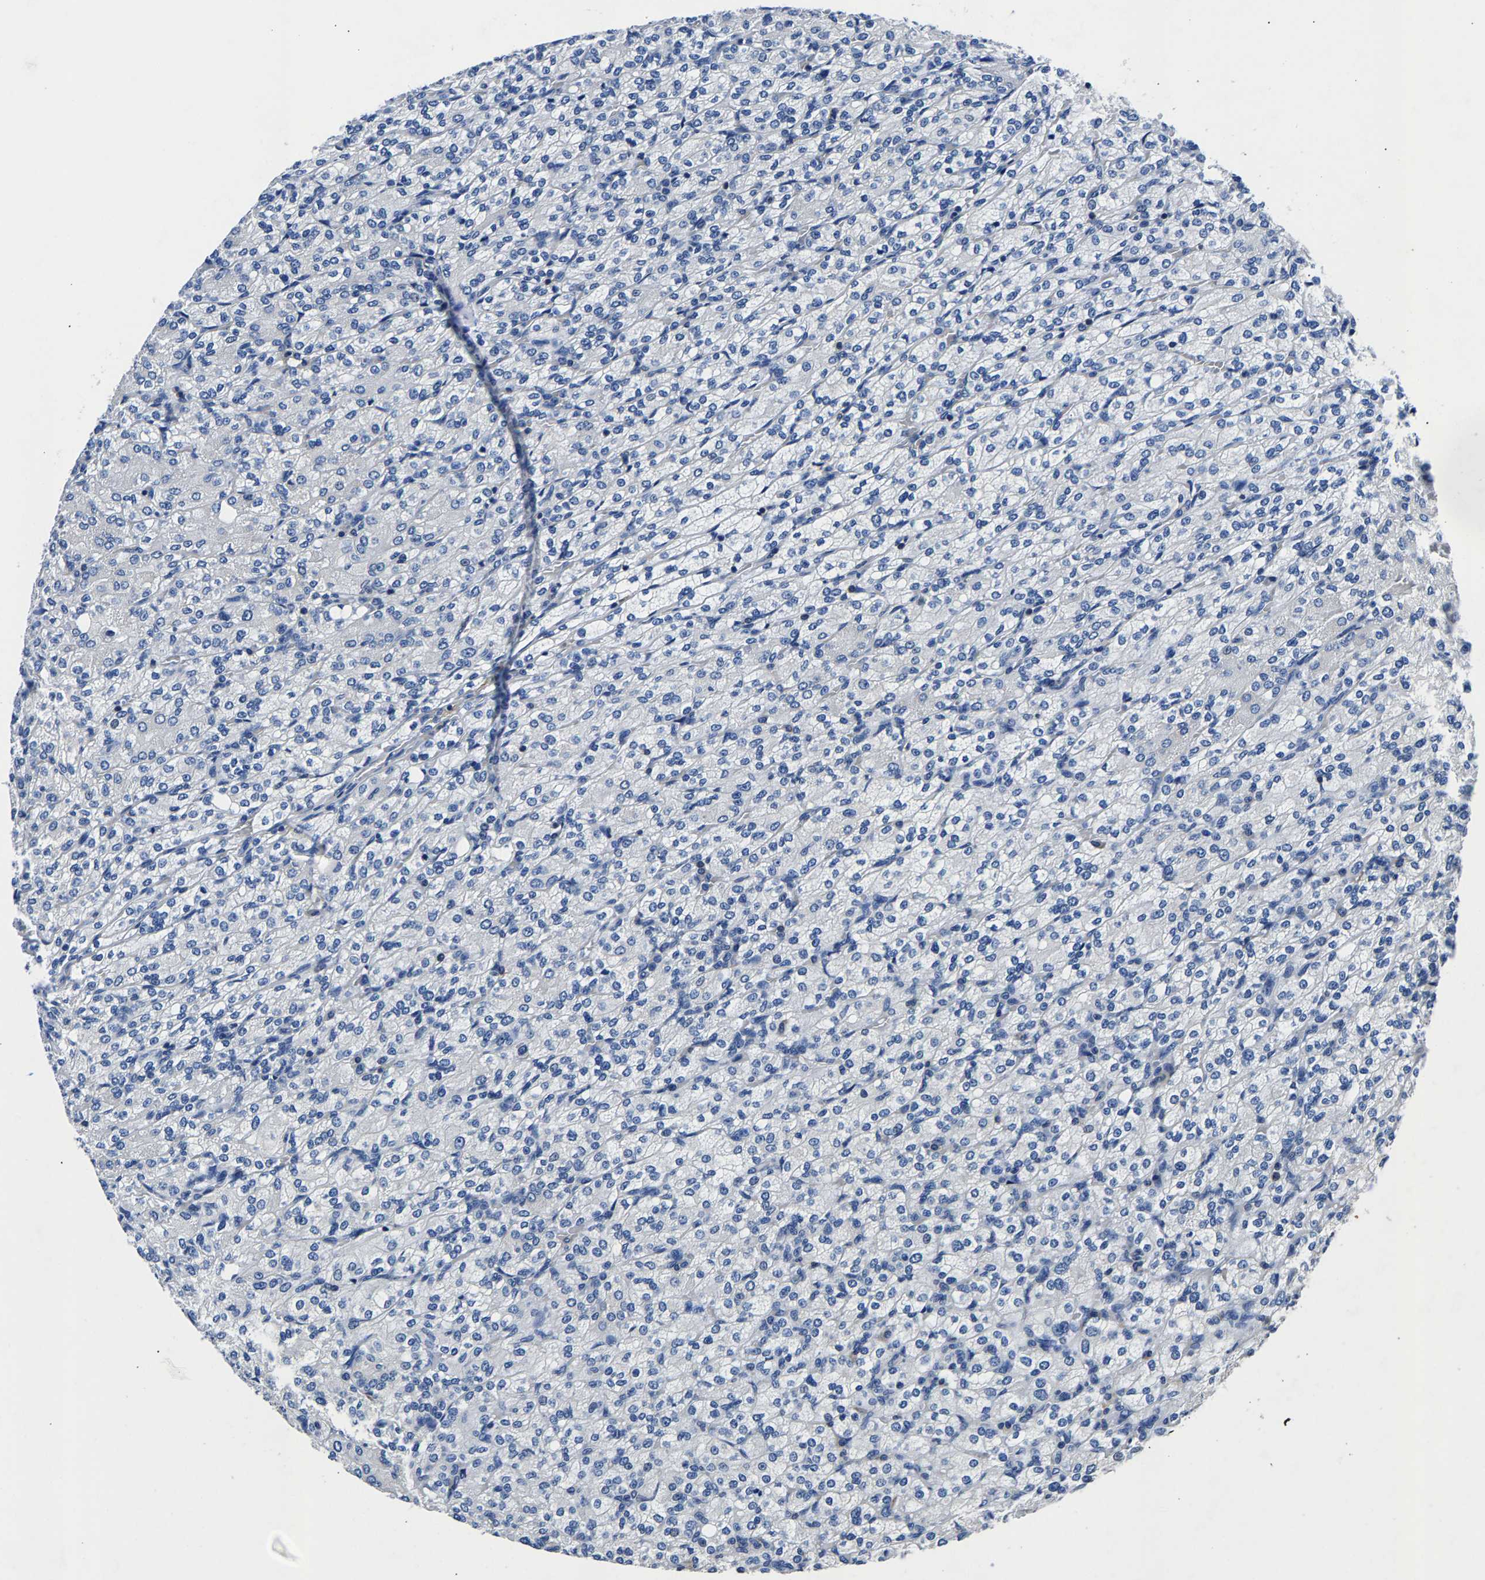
{"staining": {"intensity": "negative", "quantity": "none", "location": "none"}, "tissue": "renal cancer", "cell_type": "Tumor cells", "image_type": "cancer", "snomed": [{"axis": "morphology", "description": "Adenocarcinoma, NOS"}, {"axis": "topography", "description": "Kidney"}], "caption": "Protein analysis of renal adenocarcinoma demonstrates no significant positivity in tumor cells.", "gene": "PHF24", "patient": {"sex": "male", "age": 77}}